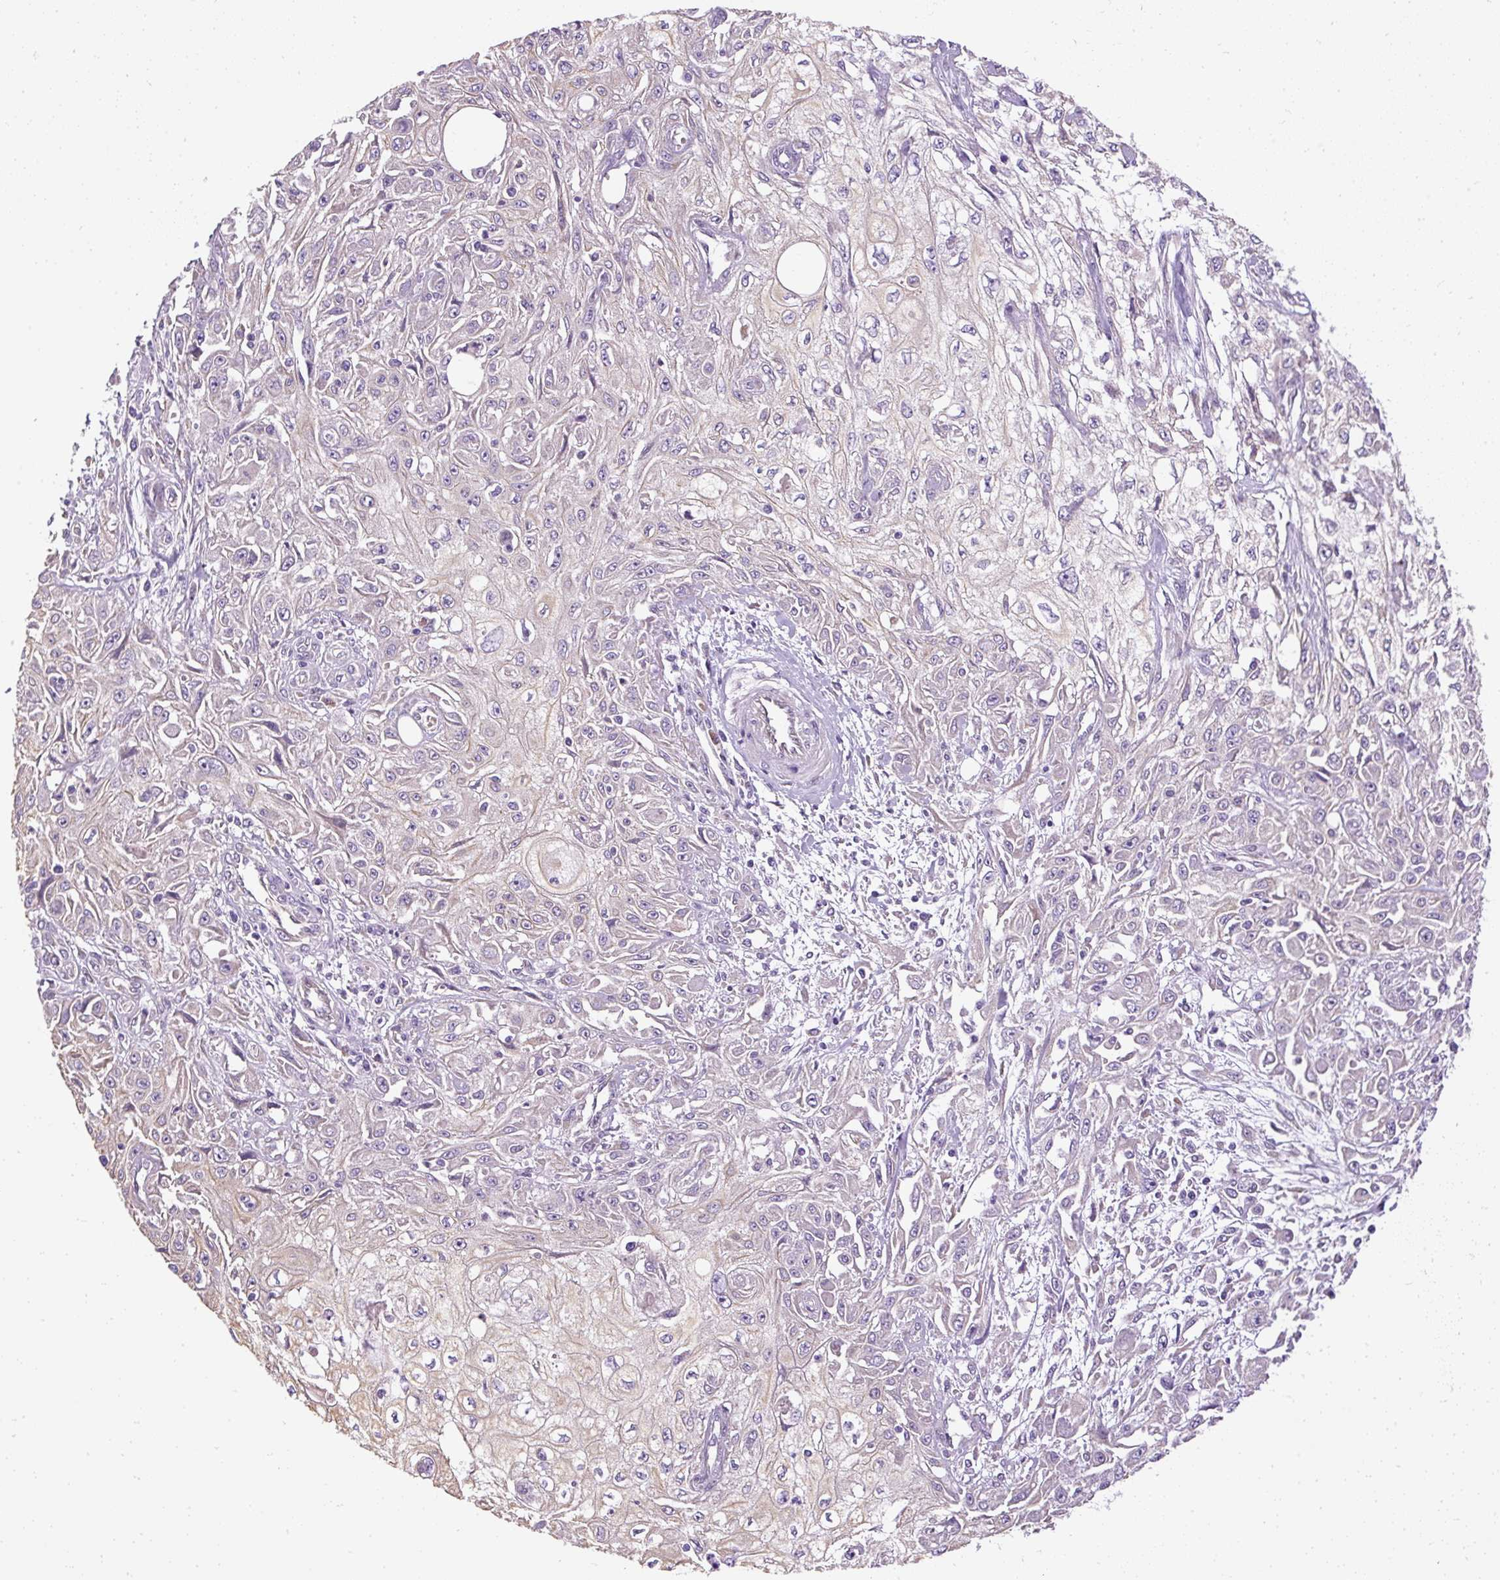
{"staining": {"intensity": "negative", "quantity": "none", "location": "none"}, "tissue": "skin cancer", "cell_type": "Tumor cells", "image_type": "cancer", "snomed": [{"axis": "morphology", "description": "Squamous cell carcinoma, NOS"}, {"axis": "morphology", "description": "Squamous cell carcinoma, metastatic, NOS"}, {"axis": "topography", "description": "Skin"}, {"axis": "topography", "description": "Lymph node"}], "caption": "Skin cancer (squamous cell carcinoma) was stained to show a protein in brown. There is no significant expression in tumor cells.", "gene": "FAM149A", "patient": {"sex": "male", "age": 75}}